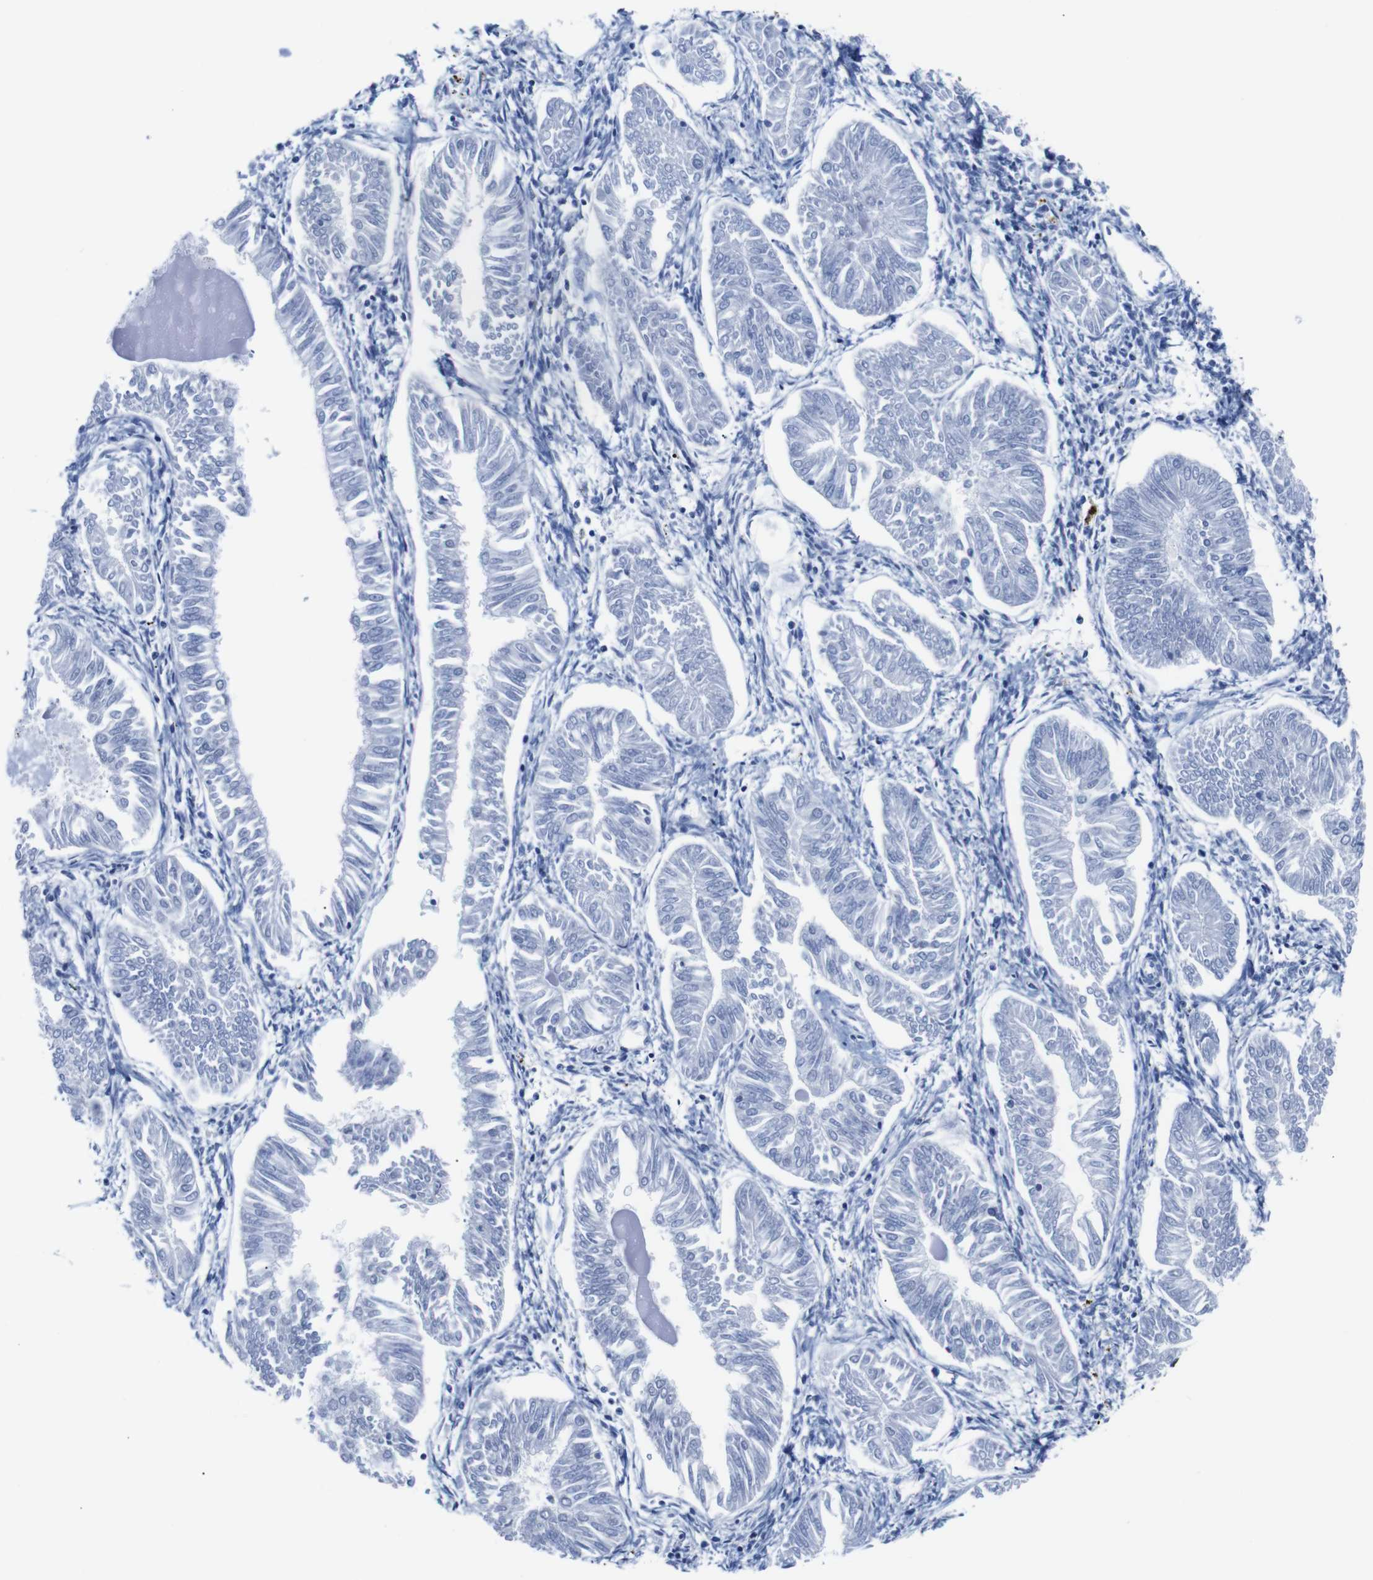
{"staining": {"intensity": "negative", "quantity": "none", "location": "none"}, "tissue": "endometrial cancer", "cell_type": "Tumor cells", "image_type": "cancer", "snomed": [{"axis": "morphology", "description": "Adenocarcinoma, NOS"}, {"axis": "topography", "description": "Endometrium"}], "caption": "Immunohistochemistry (IHC) micrograph of endometrial cancer (adenocarcinoma) stained for a protein (brown), which exhibits no positivity in tumor cells. Brightfield microscopy of immunohistochemistry (IHC) stained with DAB (brown) and hematoxylin (blue), captured at high magnification.", "gene": "GATA6", "patient": {"sex": "female", "age": 53}}